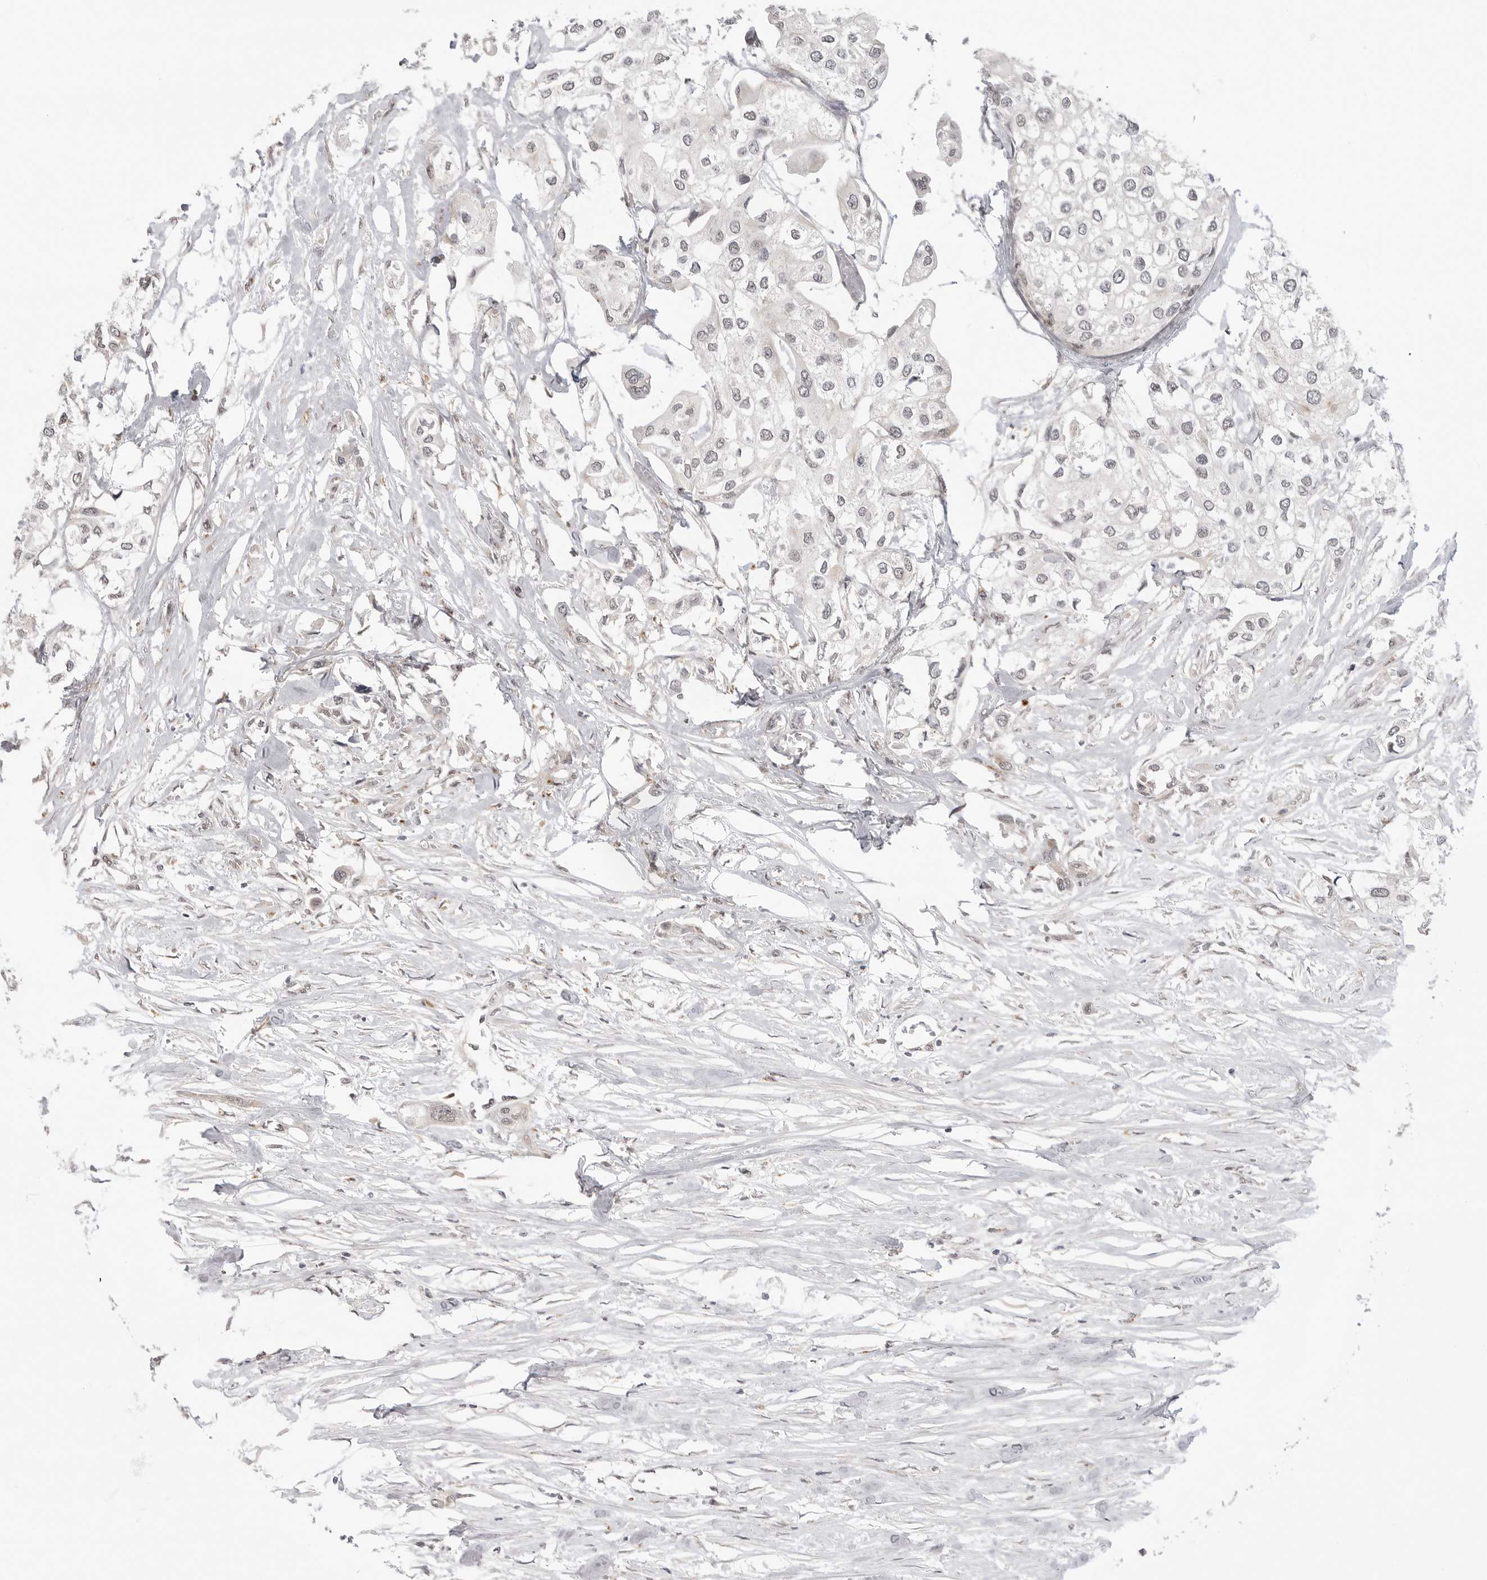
{"staining": {"intensity": "negative", "quantity": "none", "location": "none"}, "tissue": "urothelial cancer", "cell_type": "Tumor cells", "image_type": "cancer", "snomed": [{"axis": "morphology", "description": "Urothelial carcinoma, High grade"}, {"axis": "topography", "description": "Urinary bladder"}], "caption": "Histopathology image shows no protein expression in tumor cells of urothelial cancer tissue.", "gene": "KALRN", "patient": {"sex": "male", "age": 64}}